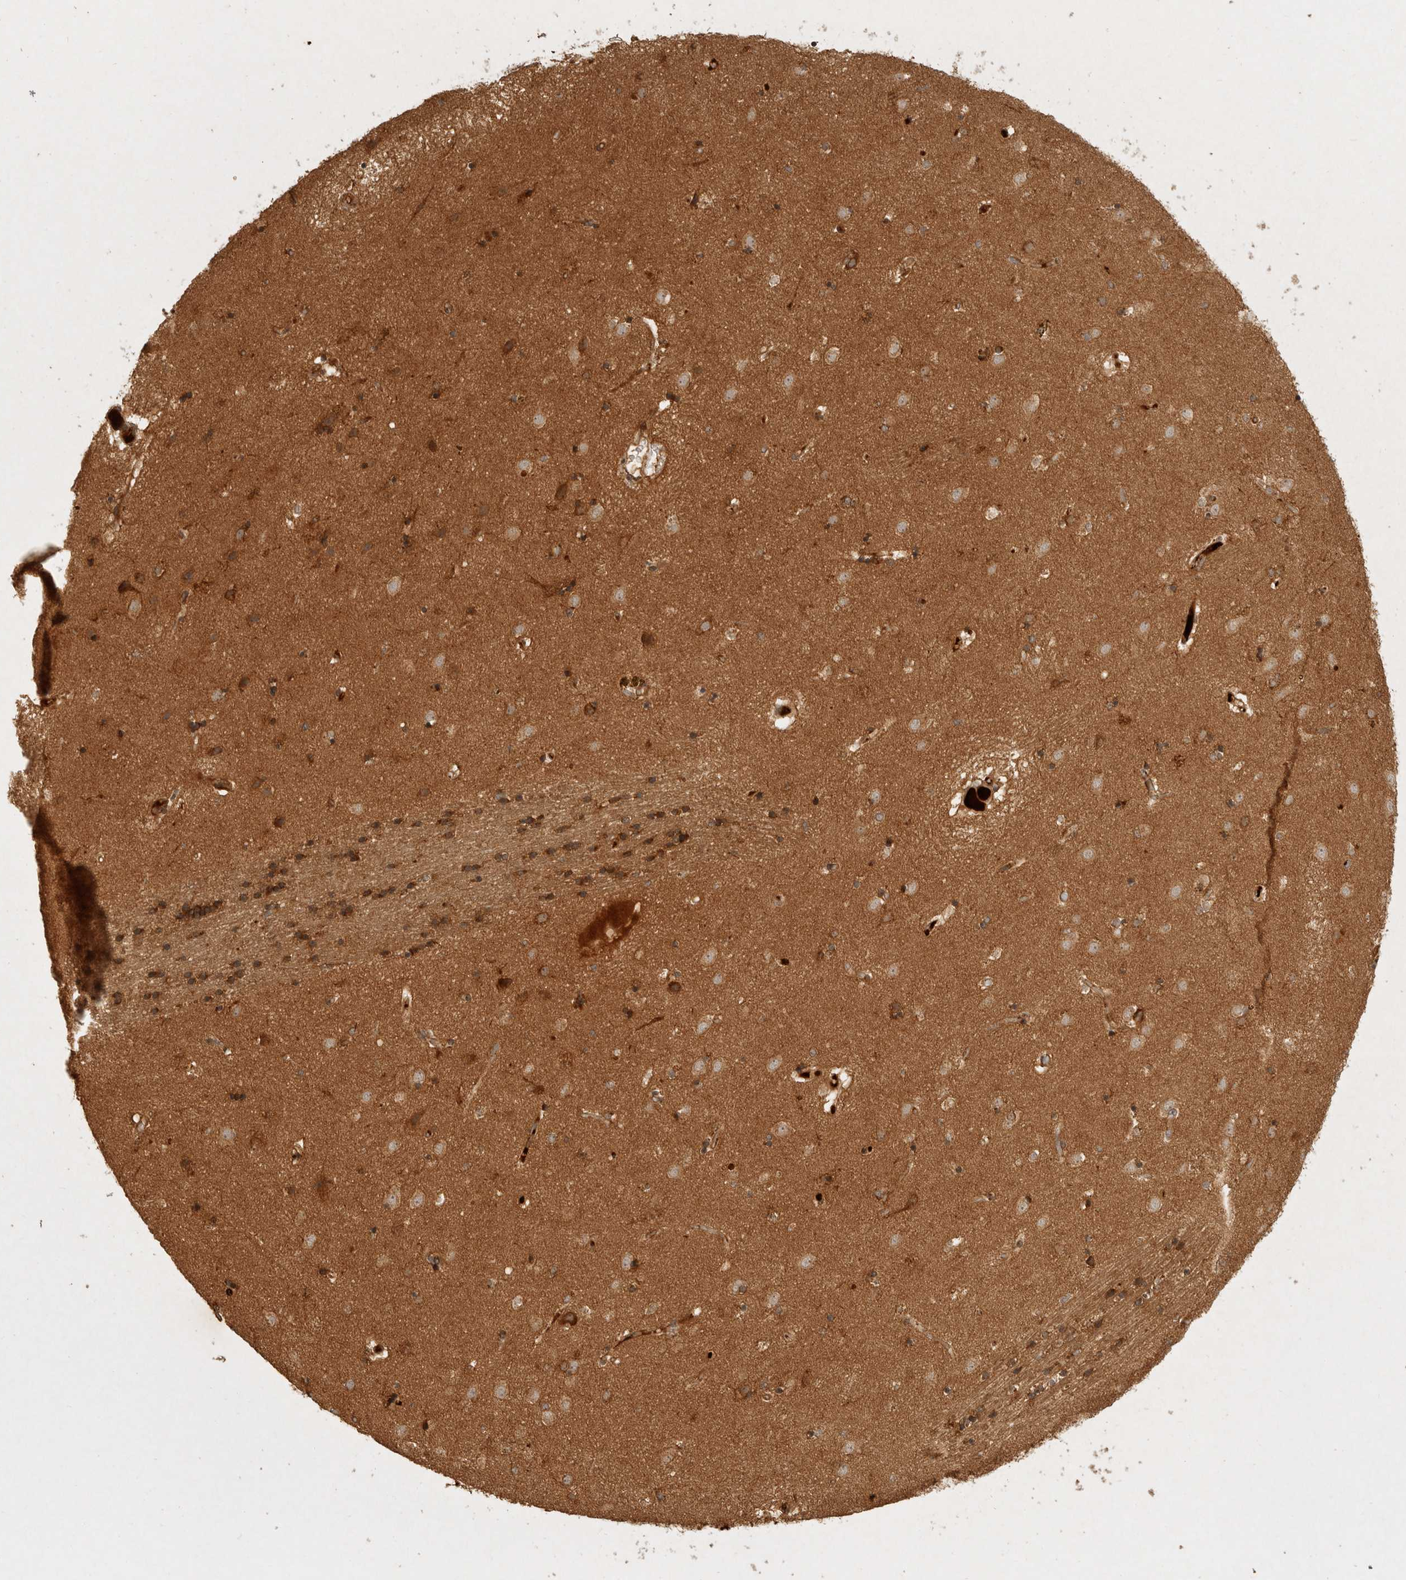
{"staining": {"intensity": "strong", "quantity": "25%-75%", "location": "cytoplasmic/membranous"}, "tissue": "caudate", "cell_type": "Glial cells", "image_type": "normal", "snomed": [{"axis": "morphology", "description": "Normal tissue, NOS"}, {"axis": "topography", "description": "Lateral ventricle wall"}], "caption": "Glial cells show strong cytoplasmic/membranous staining in about 25%-75% of cells in unremarkable caudate.", "gene": "CAMSAP2", "patient": {"sex": "male", "age": 70}}